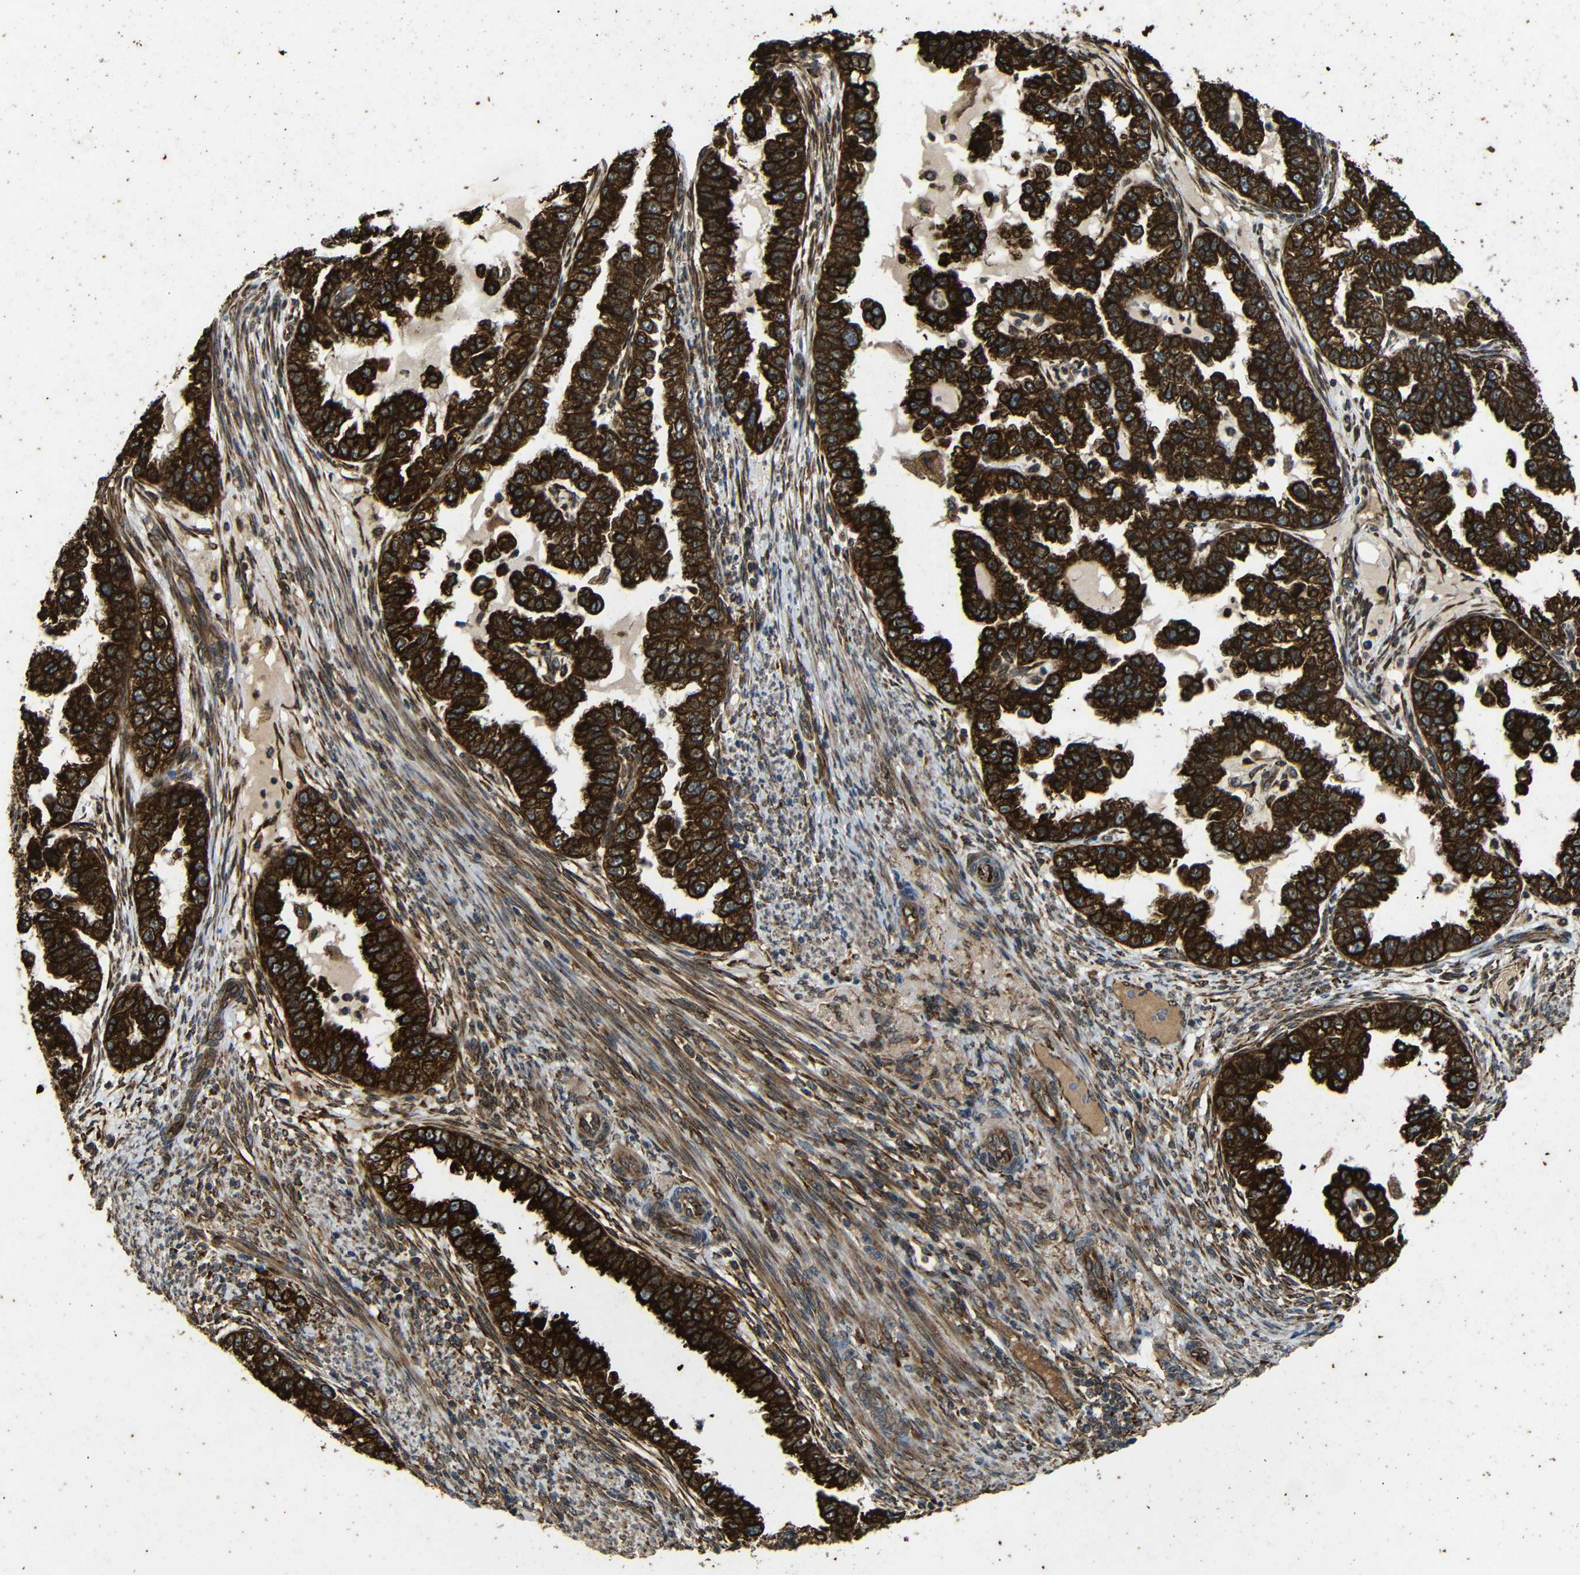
{"staining": {"intensity": "strong", "quantity": ">75%", "location": "cytoplasmic/membranous"}, "tissue": "endometrial cancer", "cell_type": "Tumor cells", "image_type": "cancer", "snomed": [{"axis": "morphology", "description": "Adenocarcinoma, NOS"}, {"axis": "topography", "description": "Endometrium"}], "caption": "Protein expression analysis of endometrial adenocarcinoma demonstrates strong cytoplasmic/membranous positivity in about >75% of tumor cells.", "gene": "TRPC1", "patient": {"sex": "female", "age": 85}}